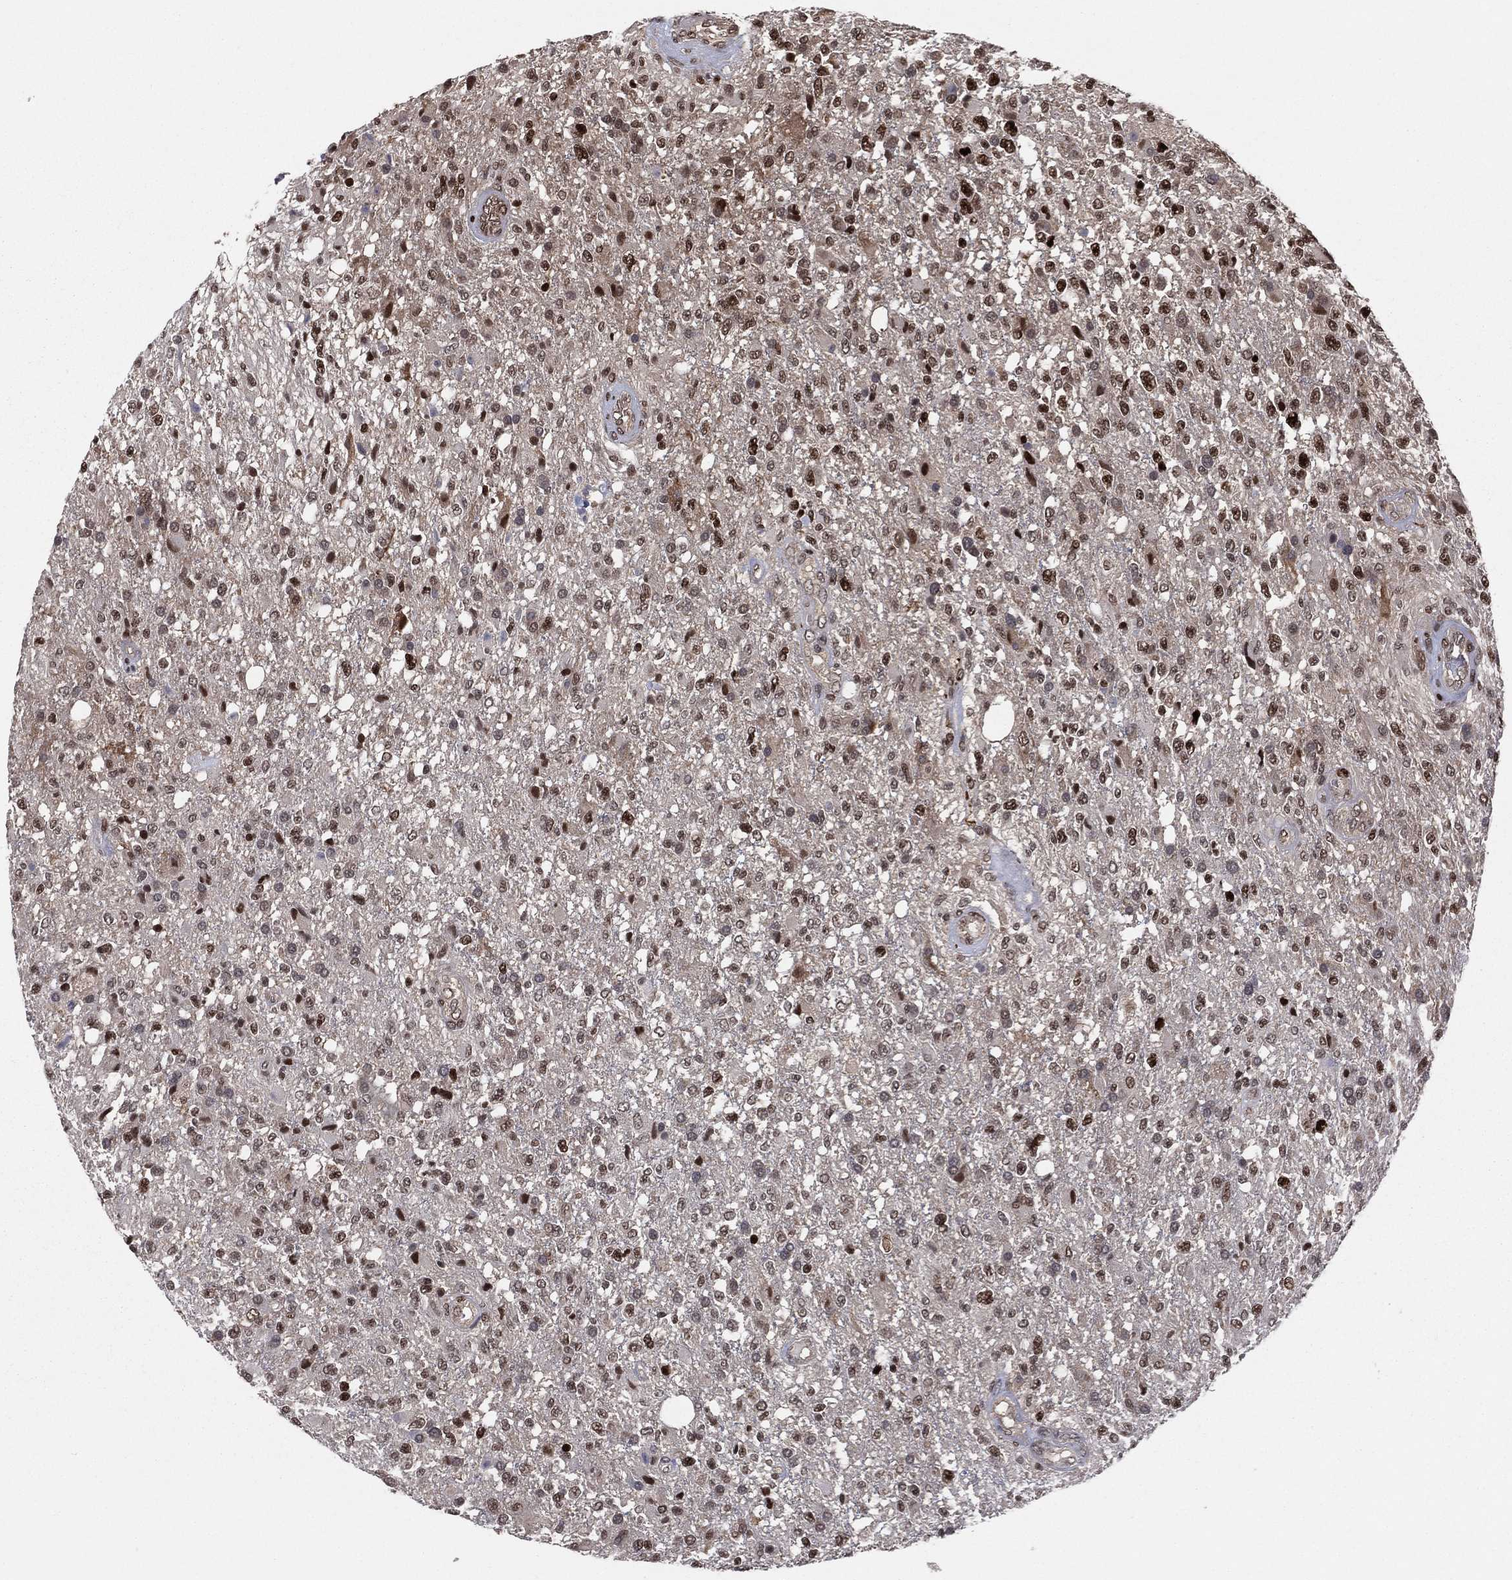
{"staining": {"intensity": "strong", "quantity": "25%-75%", "location": "nuclear"}, "tissue": "glioma", "cell_type": "Tumor cells", "image_type": "cancer", "snomed": [{"axis": "morphology", "description": "Glioma, malignant, High grade"}, {"axis": "topography", "description": "Brain"}], "caption": "Glioma tissue shows strong nuclear expression in about 25%-75% of tumor cells", "gene": "PSMA1", "patient": {"sex": "male", "age": 56}}